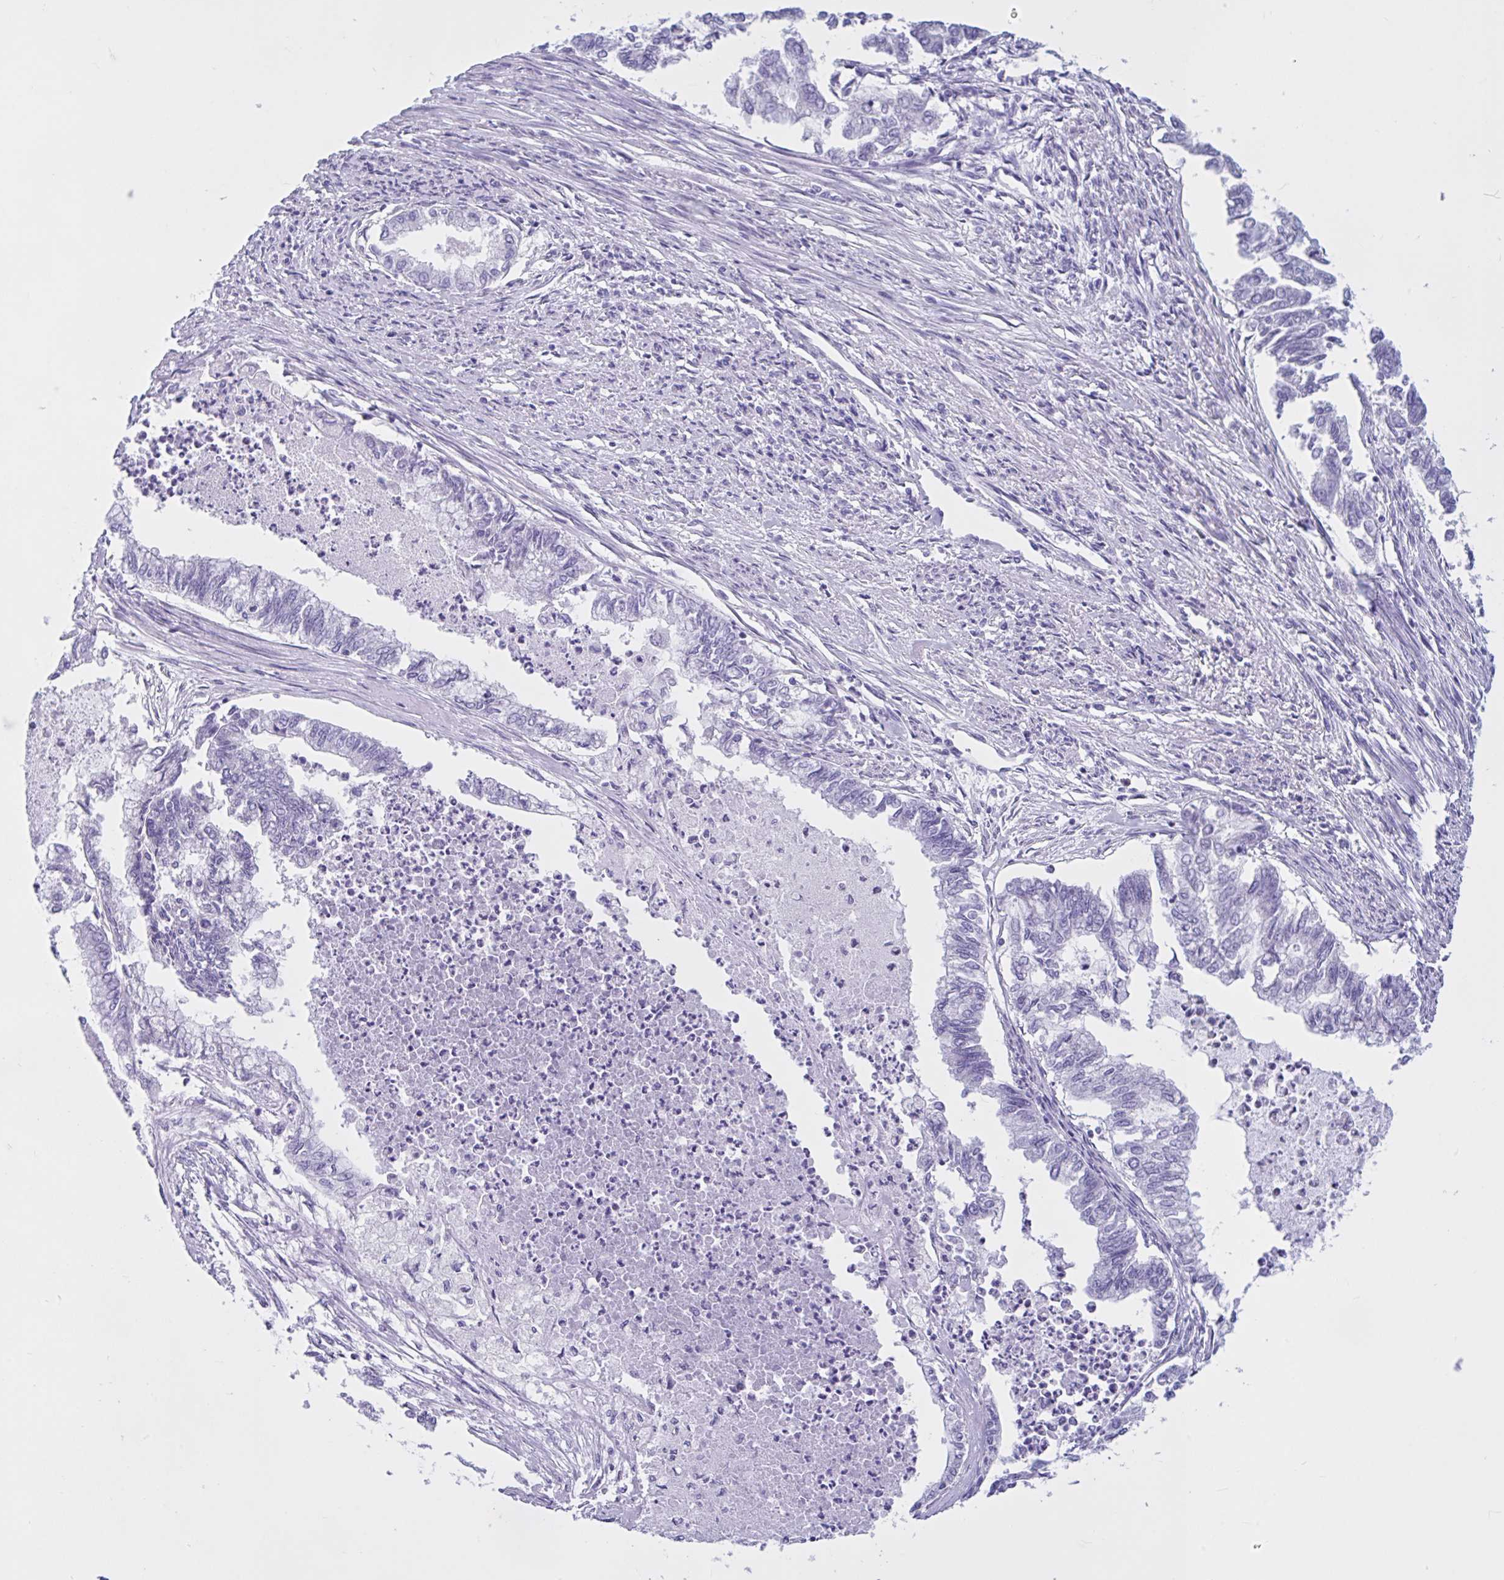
{"staining": {"intensity": "negative", "quantity": "none", "location": "none"}, "tissue": "endometrial cancer", "cell_type": "Tumor cells", "image_type": "cancer", "snomed": [{"axis": "morphology", "description": "Adenocarcinoma, NOS"}, {"axis": "topography", "description": "Endometrium"}], "caption": "Tumor cells are negative for protein expression in human endometrial cancer.", "gene": "ZNF319", "patient": {"sex": "female", "age": 79}}